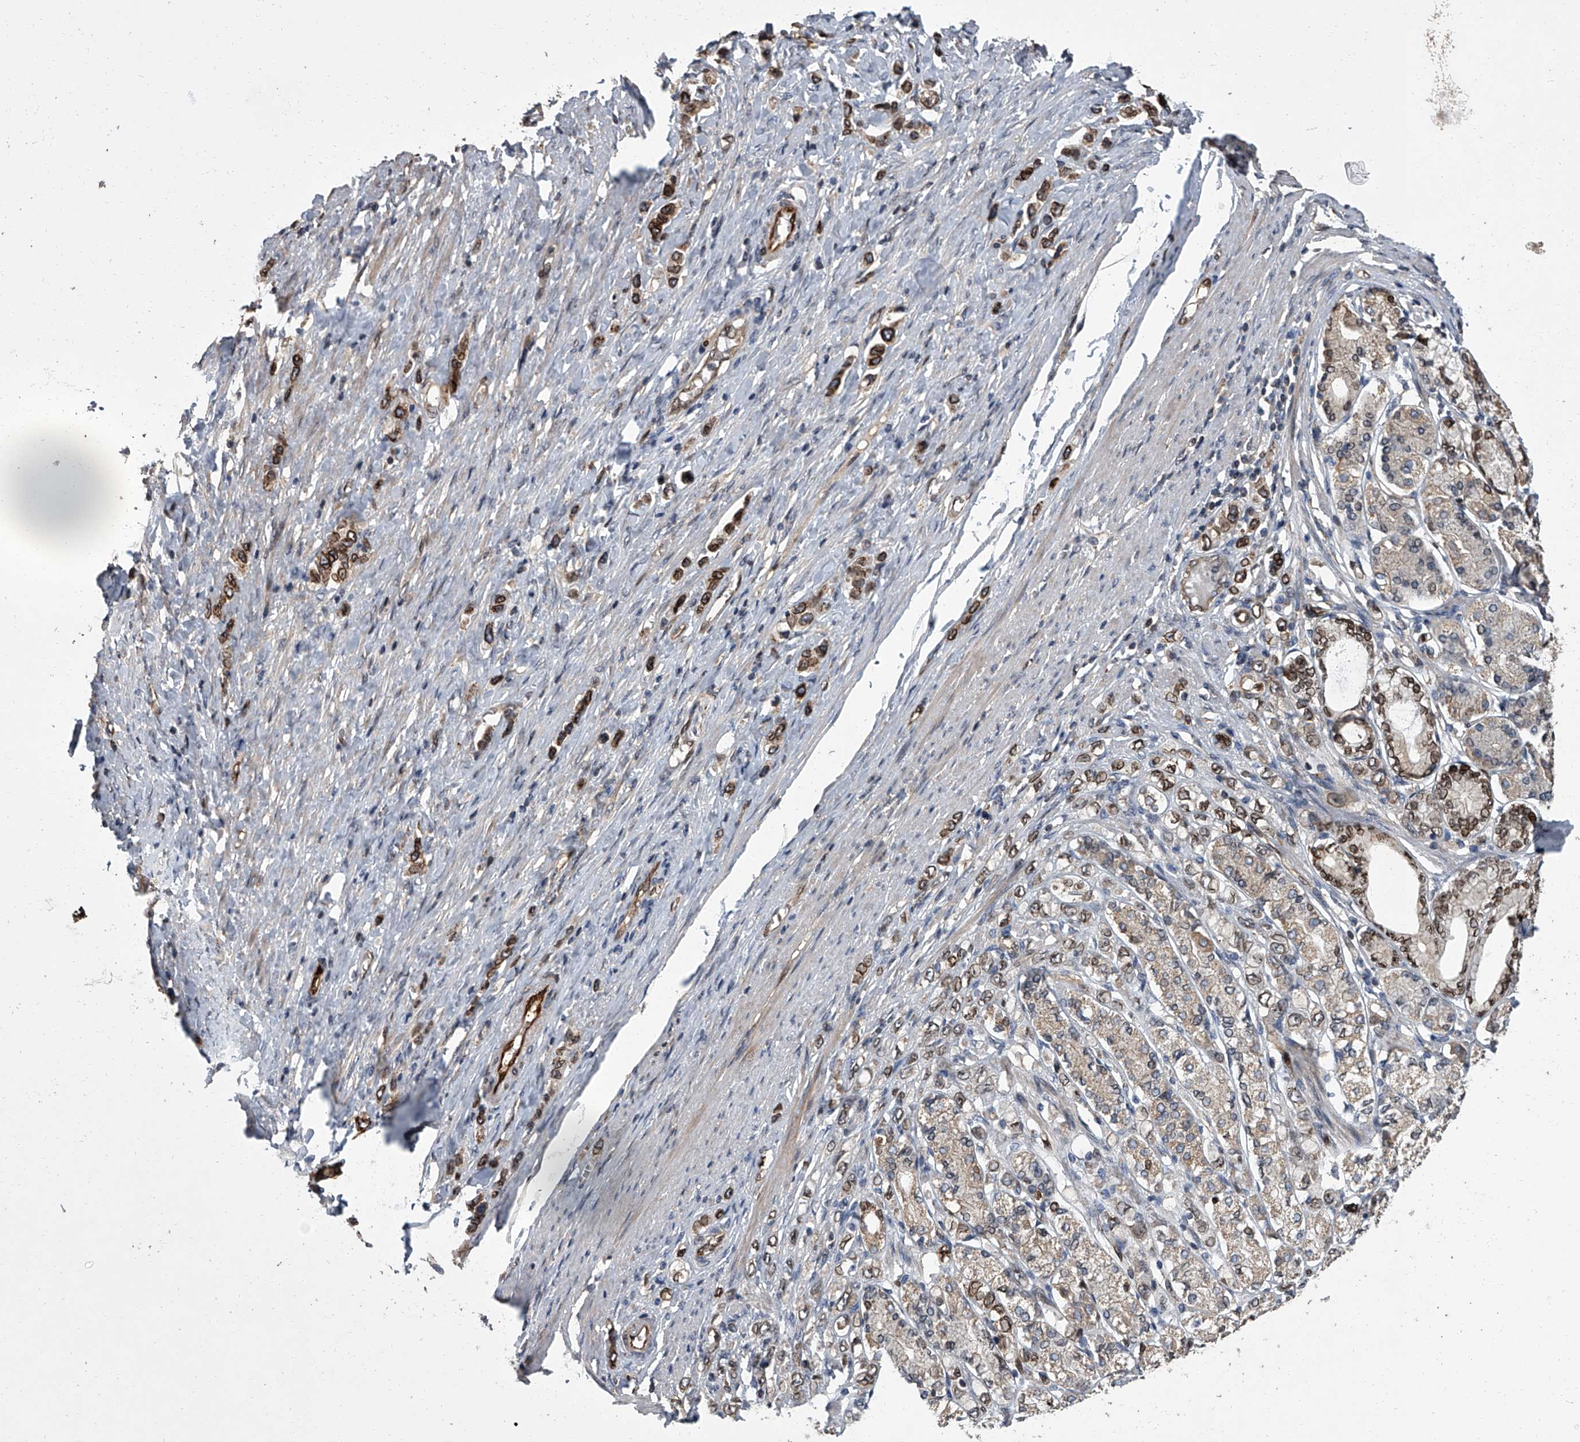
{"staining": {"intensity": "moderate", "quantity": ">75%", "location": "cytoplasmic/membranous,nuclear"}, "tissue": "stomach cancer", "cell_type": "Tumor cells", "image_type": "cancer", "snomed": [{"axis": "morphology", "description": "Adenocarcinoma, NOS"}, {"axis": "topography", "description": "Stomach"}], "caption": "Immunohistochemistry (IHC) histopathology image of neoplastic tissue: stomach cancer (adenocarcinoma) stained using IHC displays medium levels of moderate protein expression localized specifically in the cytoplasmic/membranous and nuclear of tumor cells, appearing as a cytoplasmic/membranous and nuclear brown color.", "gene": "LRRC8C", "patient": {"sex": "female", "age": 65}}